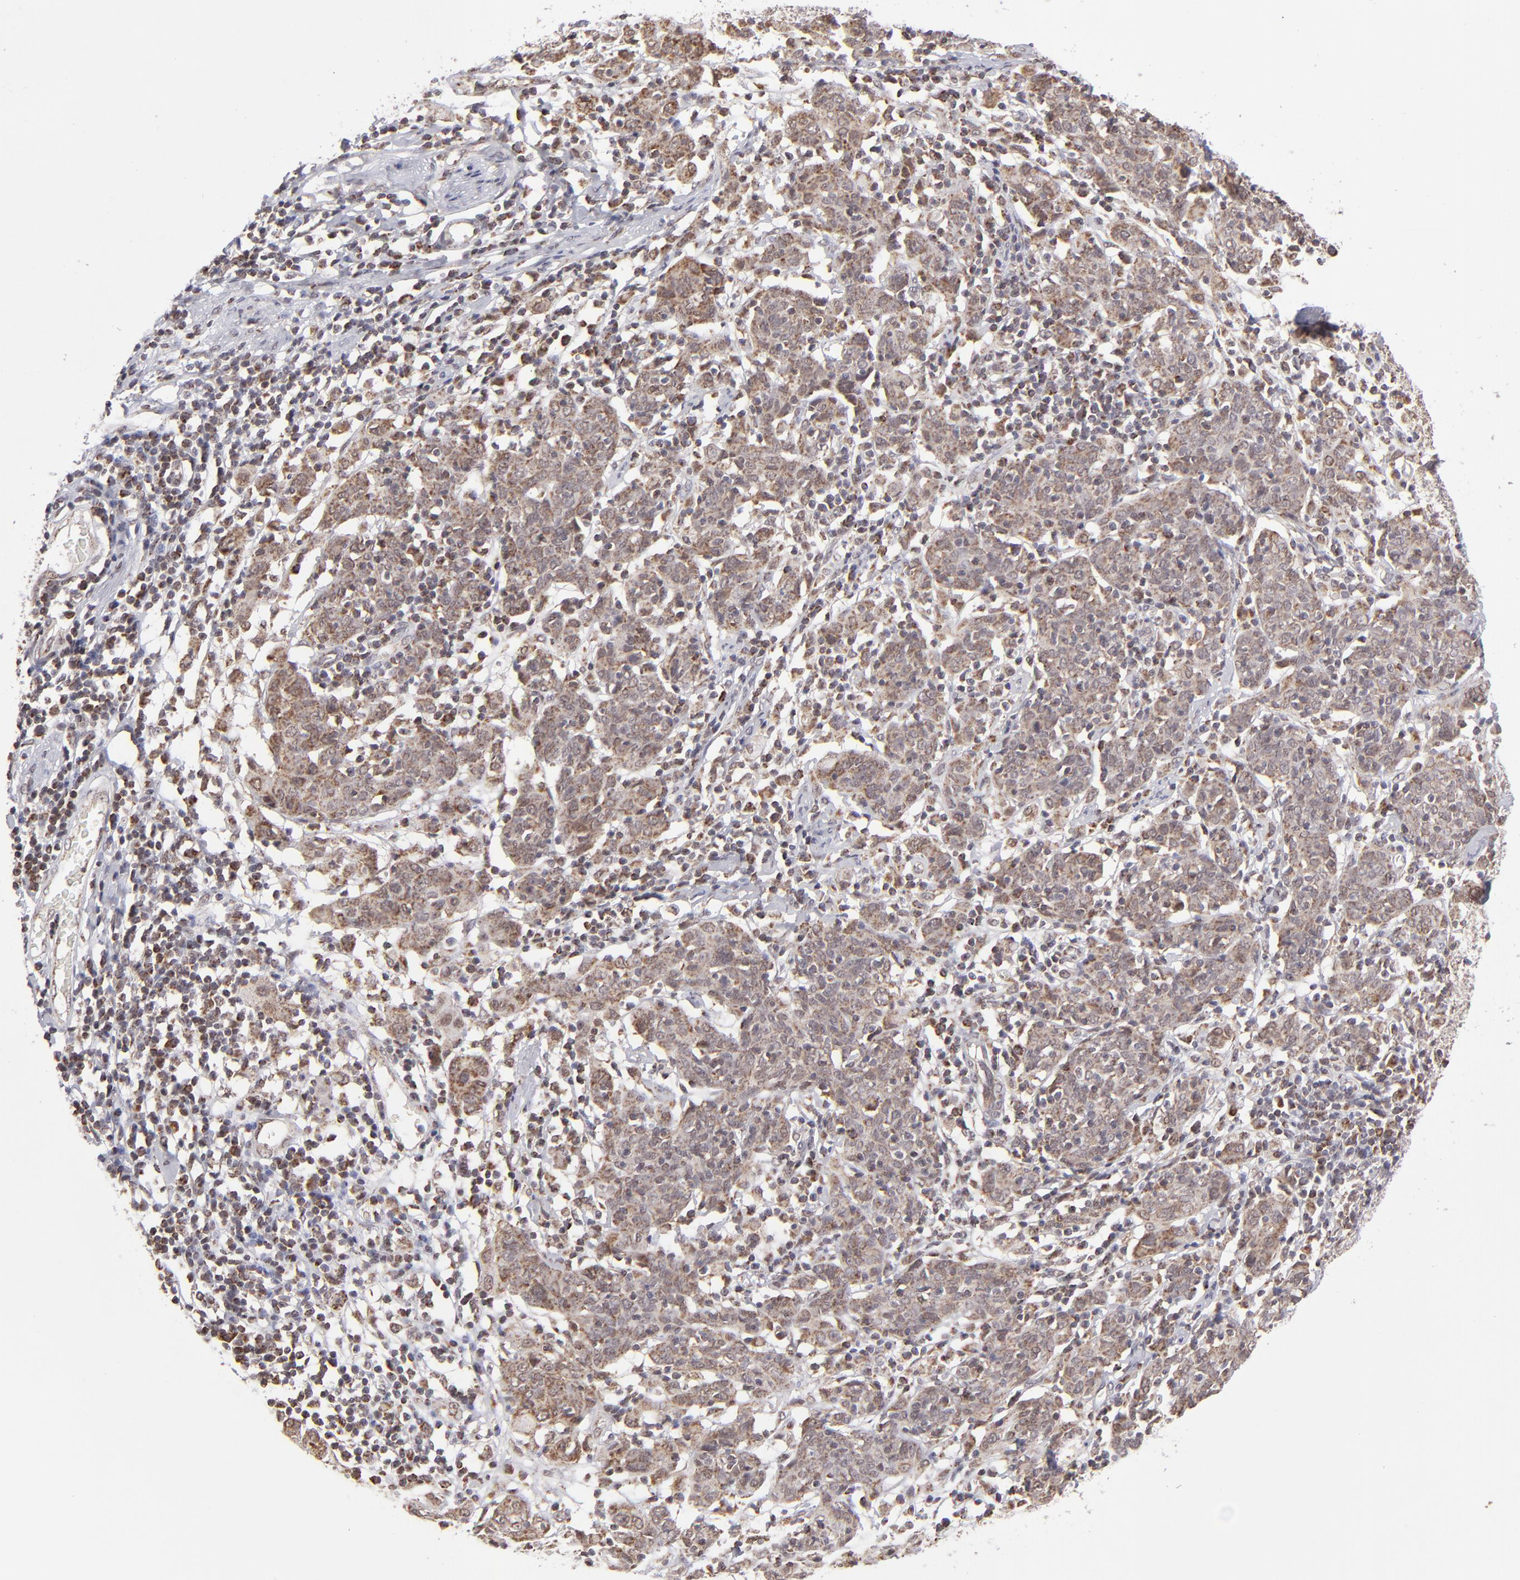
{"staining": {"intensity": "weak", "quantity": ">75%", "location": "cytoplasmic/membranous"}, "tissue": "cervical cancer", "cell_type": "Tumor cells", "image_type": "cancer", "snomed": [{"axis": "morphology", "description": "Normal tissue, NOS"}, {"axis": "morphology", "description": "Squamous cell carcinoma, NOS"}, {"axis": "topography", "description": "Cervix"}], "caption": "This photomicrograph displays immunohistochemistry (IHC) staining of cervical cancer (squamous cell carcinoma), with low weak cytoplasmic/membranous positivity in about >75% of tumor cells.", "gene": "SLC15A1", "patient": {"sex": "female", "age": 67}}